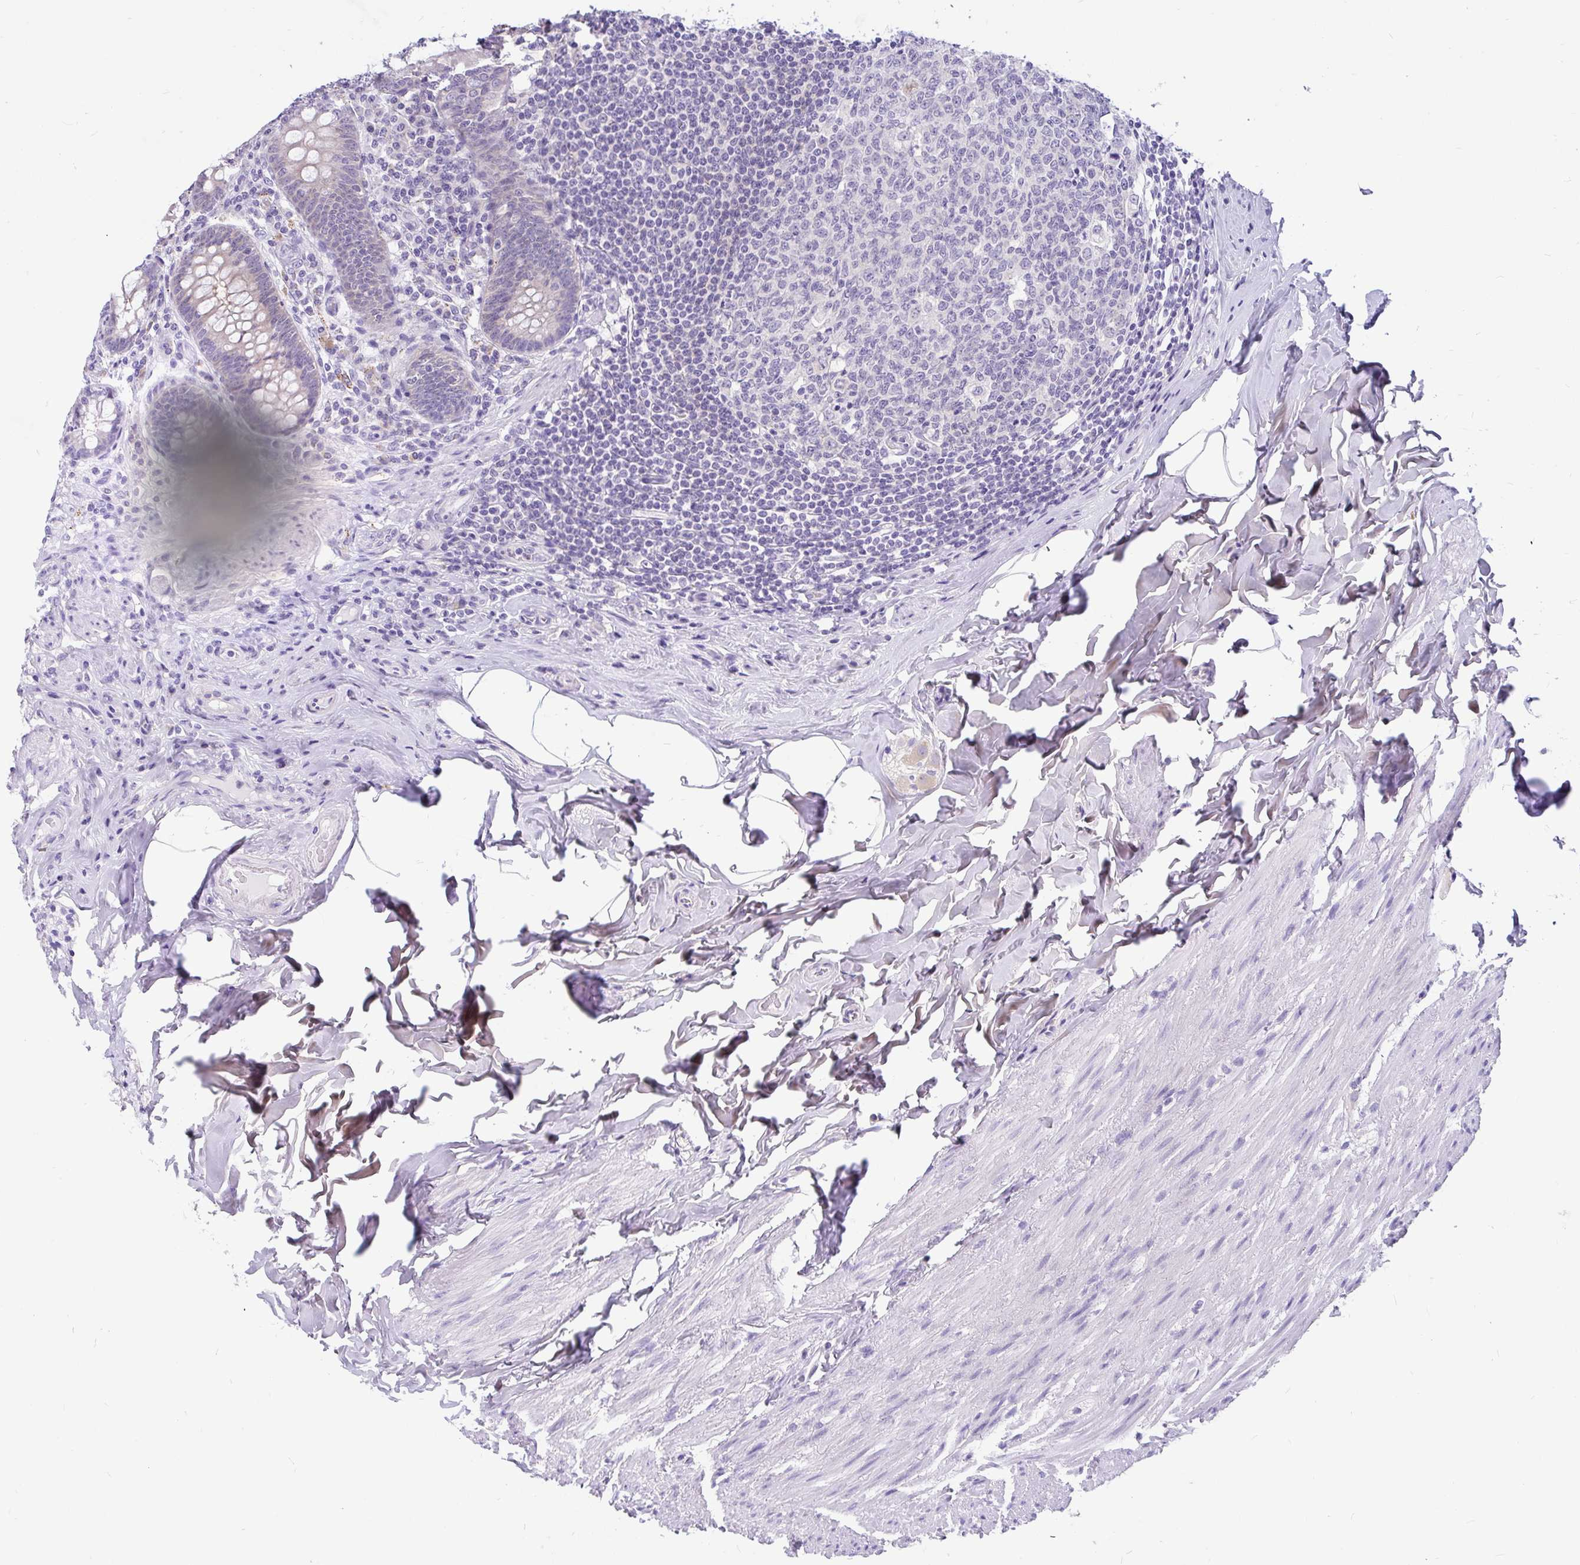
{"staining": {"intensity": "moderate", "quantity": "<25%", "location": "cytoplasmic/membranous"}, "tissue": "appendix", "cell_type": "Glandular cells", "image_type": "normal", "snomed": [{"axis": "morphology", "description": "Normal tissue, NOS"}, {"axis": "topography", "description": "Appendix"}], "caption": "The photomicrograph displays a brown stain indicating the presence of a protein in the cytoplasmic/membranous of glandular cells in appendix. (DAB IHC, brown staining for protein, blue staining for nuclei).", "gene": "KIAA2013", "patient": {"sex": "male", "age": 71}}